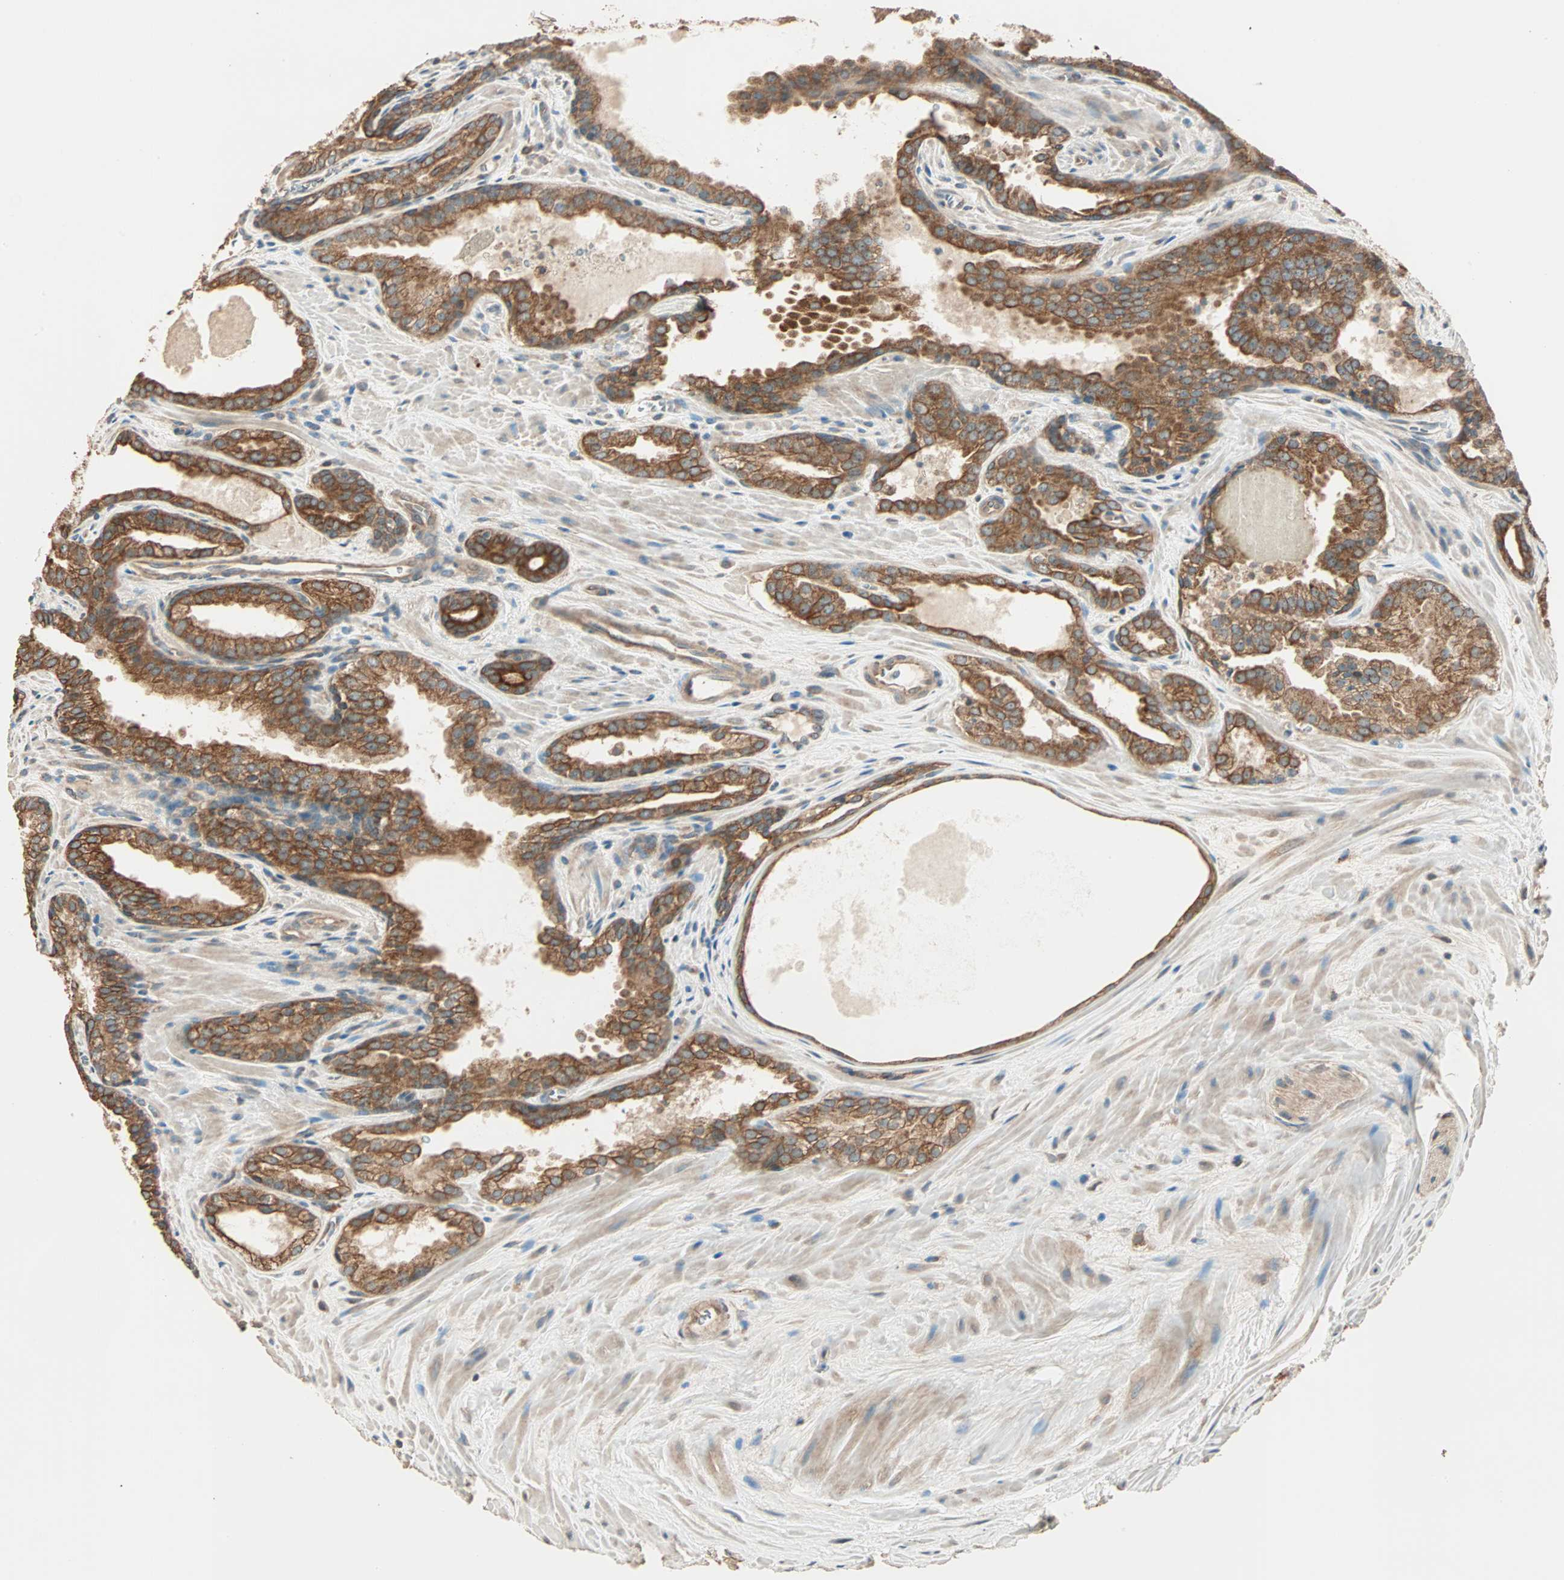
{"staining": {"intensity": "strong", "quantity": ">75%", "location": "cytoplasmic/membranous"}, "tissue": "prostate cancer", "cell_type": "Tumor cells", "image_type": "cancer", "snomed": [{"axis": "morphology", "description": "Adenocarcinoma, Low grade"}, {"axis": "topography", "description": "Prostate"}], "caption": "Brown immunohistochemical staining in prostate cancer (low-grade adenocarcinoma) displays strong cytoplasmic/membranous expression in approximately >75% of tumor cells.", "gene": "EIF4G2", "patient": {"sex": "male", "age": 60}}